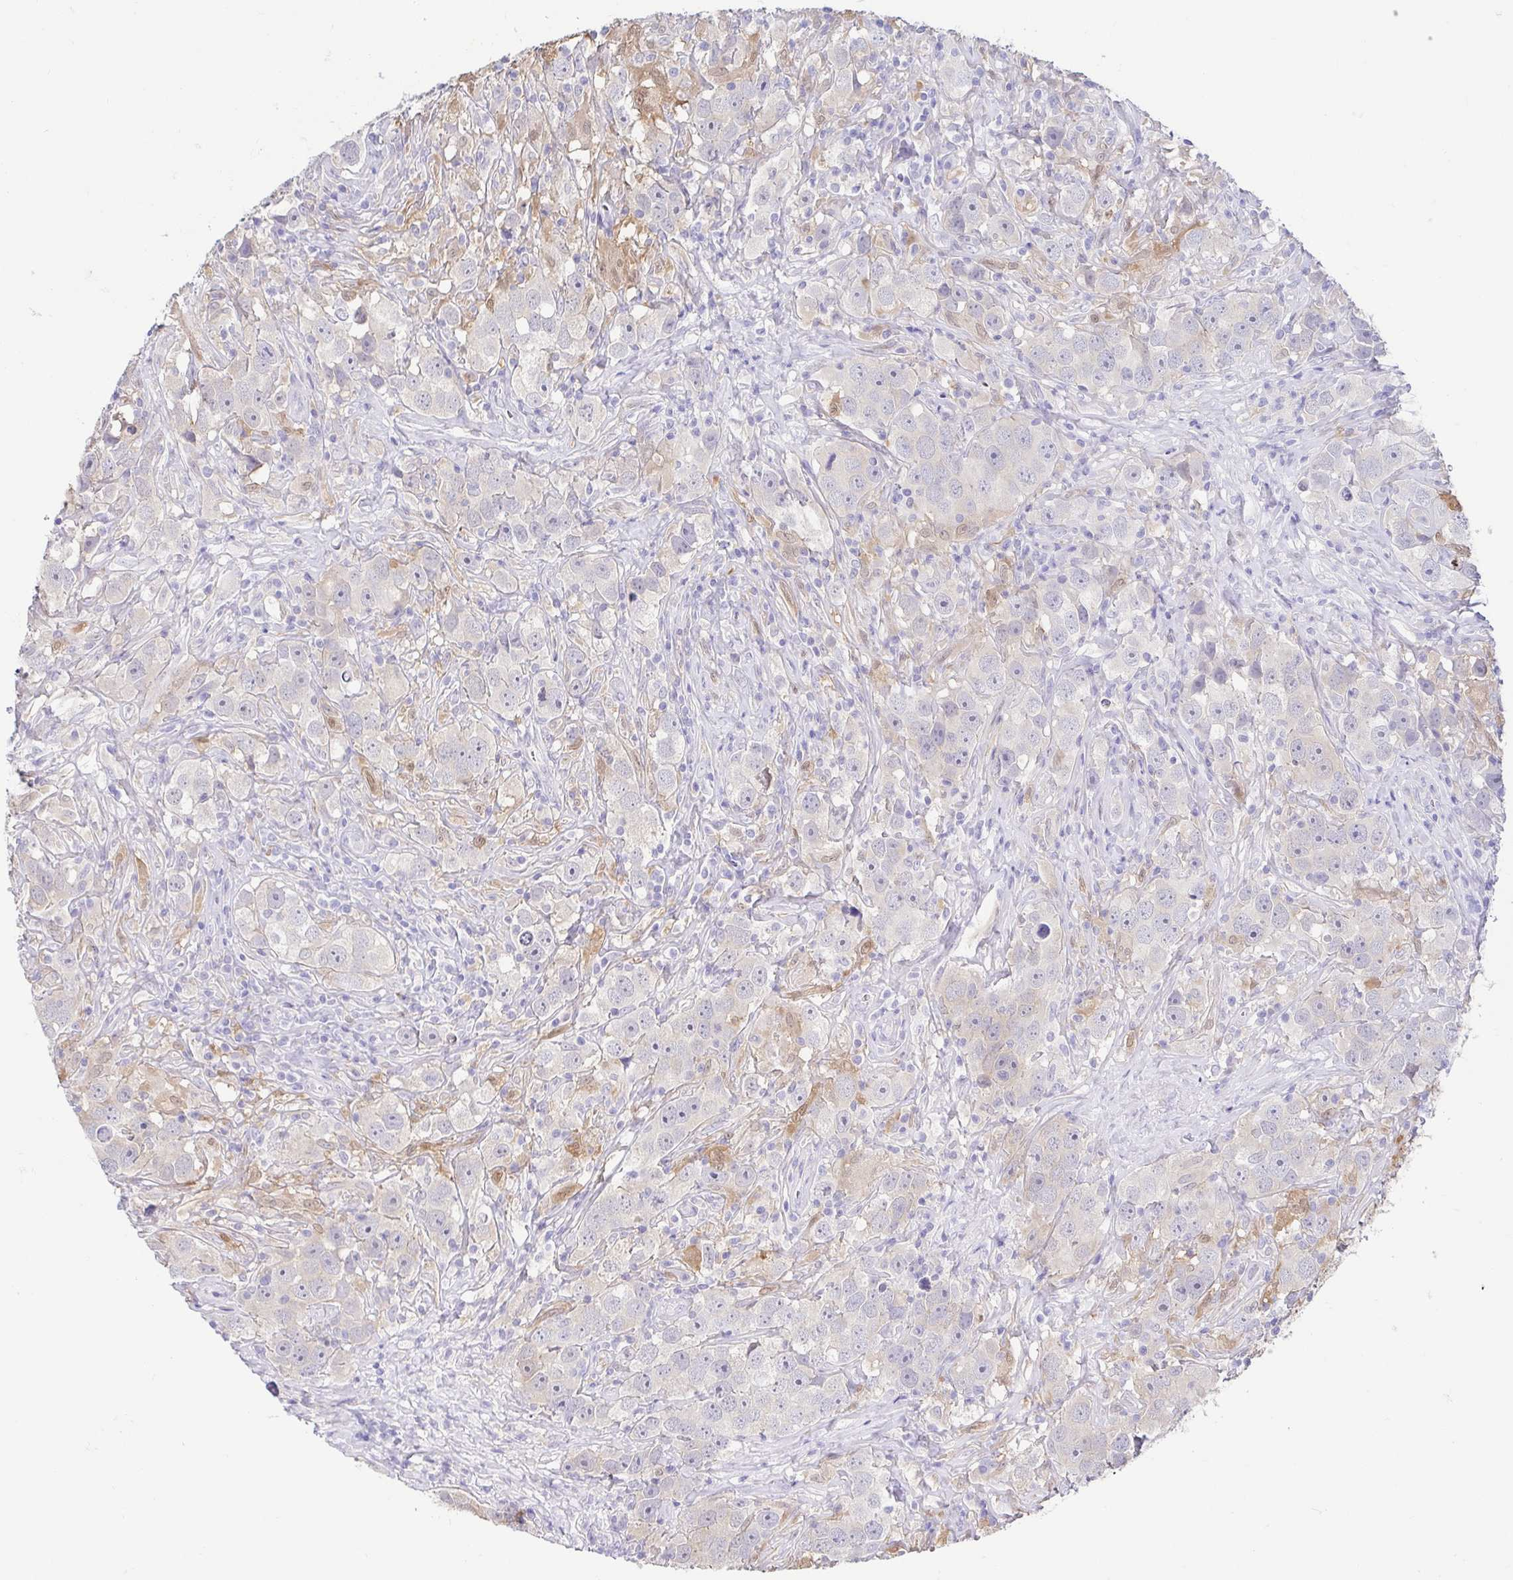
{"staining": {"intensity": "negative", "quantity": "none", "location": "none"}, "tissue": "testis cancer", "cell_type": "Tumor cells", "image_type": "cancer", "snomed": [{"axis": "morphology", "description": "Seminoma, NOS"}, {"axis": "topography", "description": "Testis"}], "caption": "The micrograph displays no significant staining in tumor cells of testis cancer (seminoma). (DAB immunohistochemistry (IHC) with hematoxylin counter stain).", "gene": "FABP3", "patient": {"sex": "male", "age": 49}}